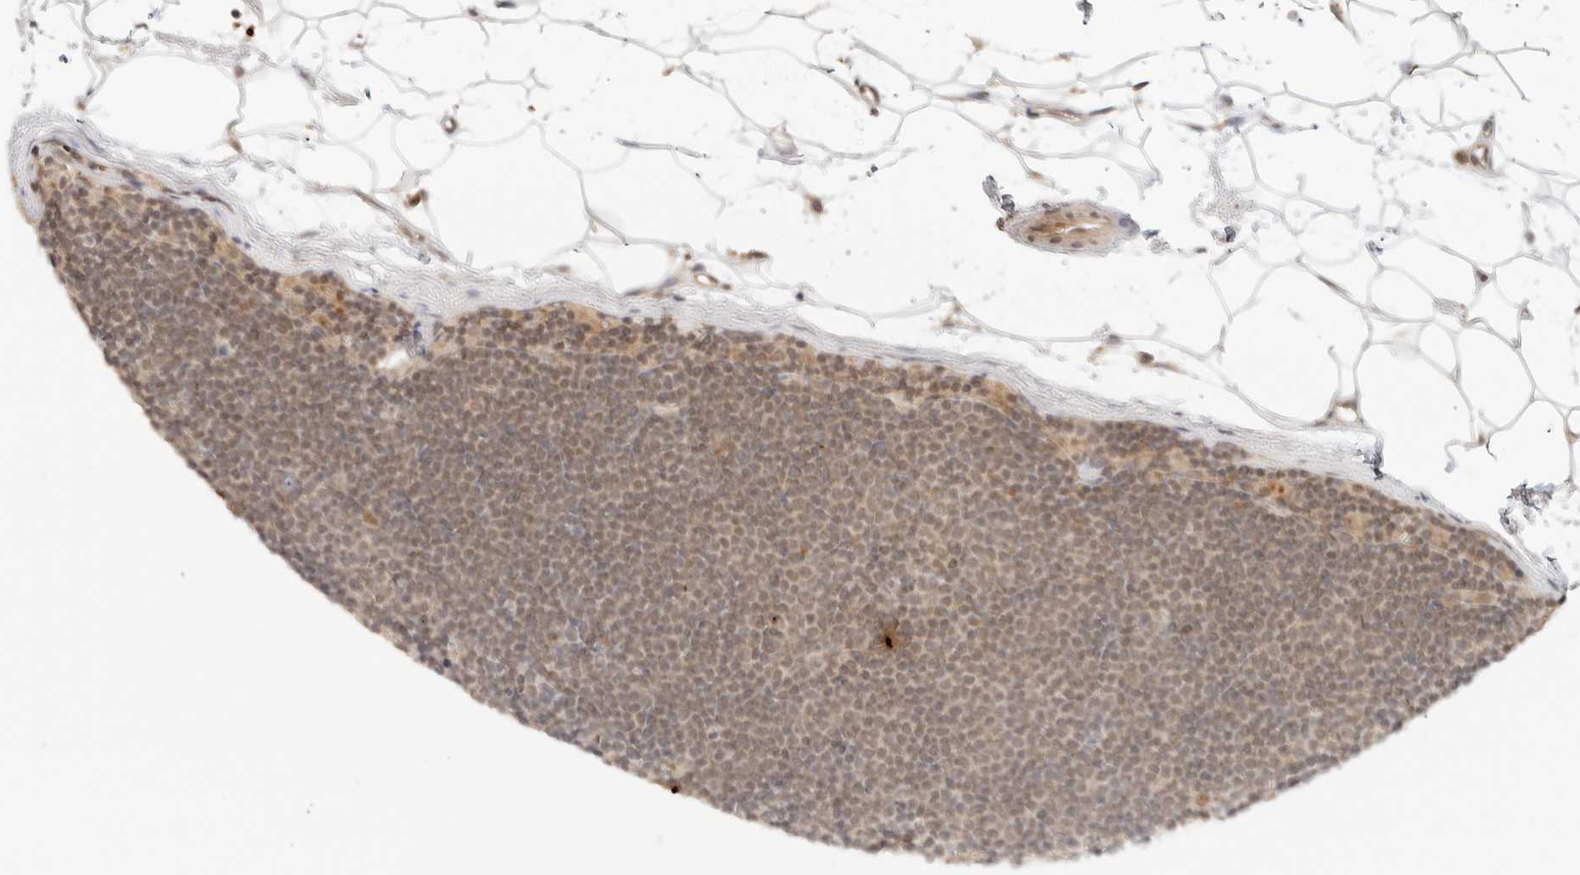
{"staining": {"intensity": "weak", "quantity": ">75%", "location": "cytoplasmic/membranous,nuclear"}, "tissue": "lymphoma", "cell_type": "Tumor cells", "image_type": "cancer", "snomed": [{"axis": "morphology", "description": "Malignant lymphoma, non-Hodgkin's type, Low grade"}, {"axis": "topography", "description": "Lymph node"}], "caption": "Lymphoma tissue demonstrates weak cytoplasmic/membranous and nuclear staining in approximately >75% of tumor cells (DAB (3,3'-diaminobenzidine) IHC with brightfield microscopy, high magnification).", "gene": "GPR34", "patient": {"sex": "female", "age": 53}}